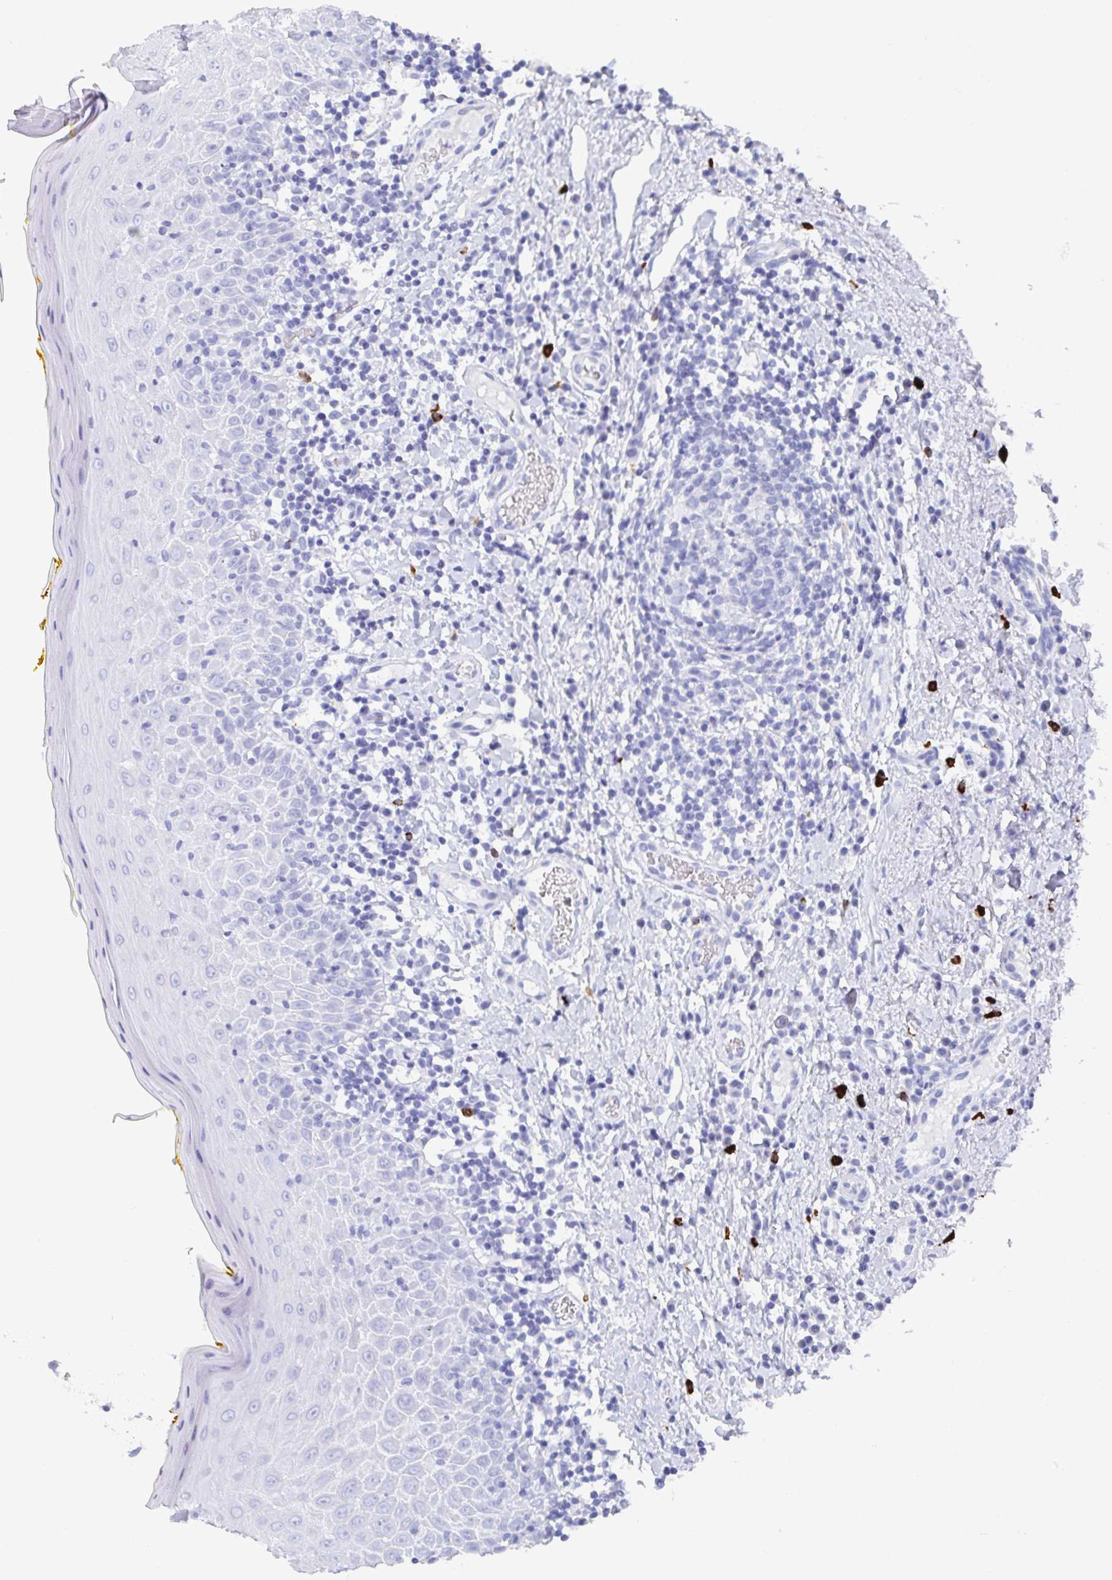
{"staining": {"intensity": "negative", "quantity": "none", "location": "none"}, "tissue": "oral mucosa", "cell_type": "Squamous epithelial cells", "image_type": "normal", "snomed": [{"axis": "morphology", "description": "Normal tissue, NOS"}, {"axis": "topography", "description": "Oral tissue"}, {"axis": "topography", "description": "Tounge, NOS"}], "caption": "Human oral mucosa stained for a protein using IHC reveals no expression in squamous epithelial cells.", "gene": "GRIA1", "patient": {"sex": "female", "age": 58}}